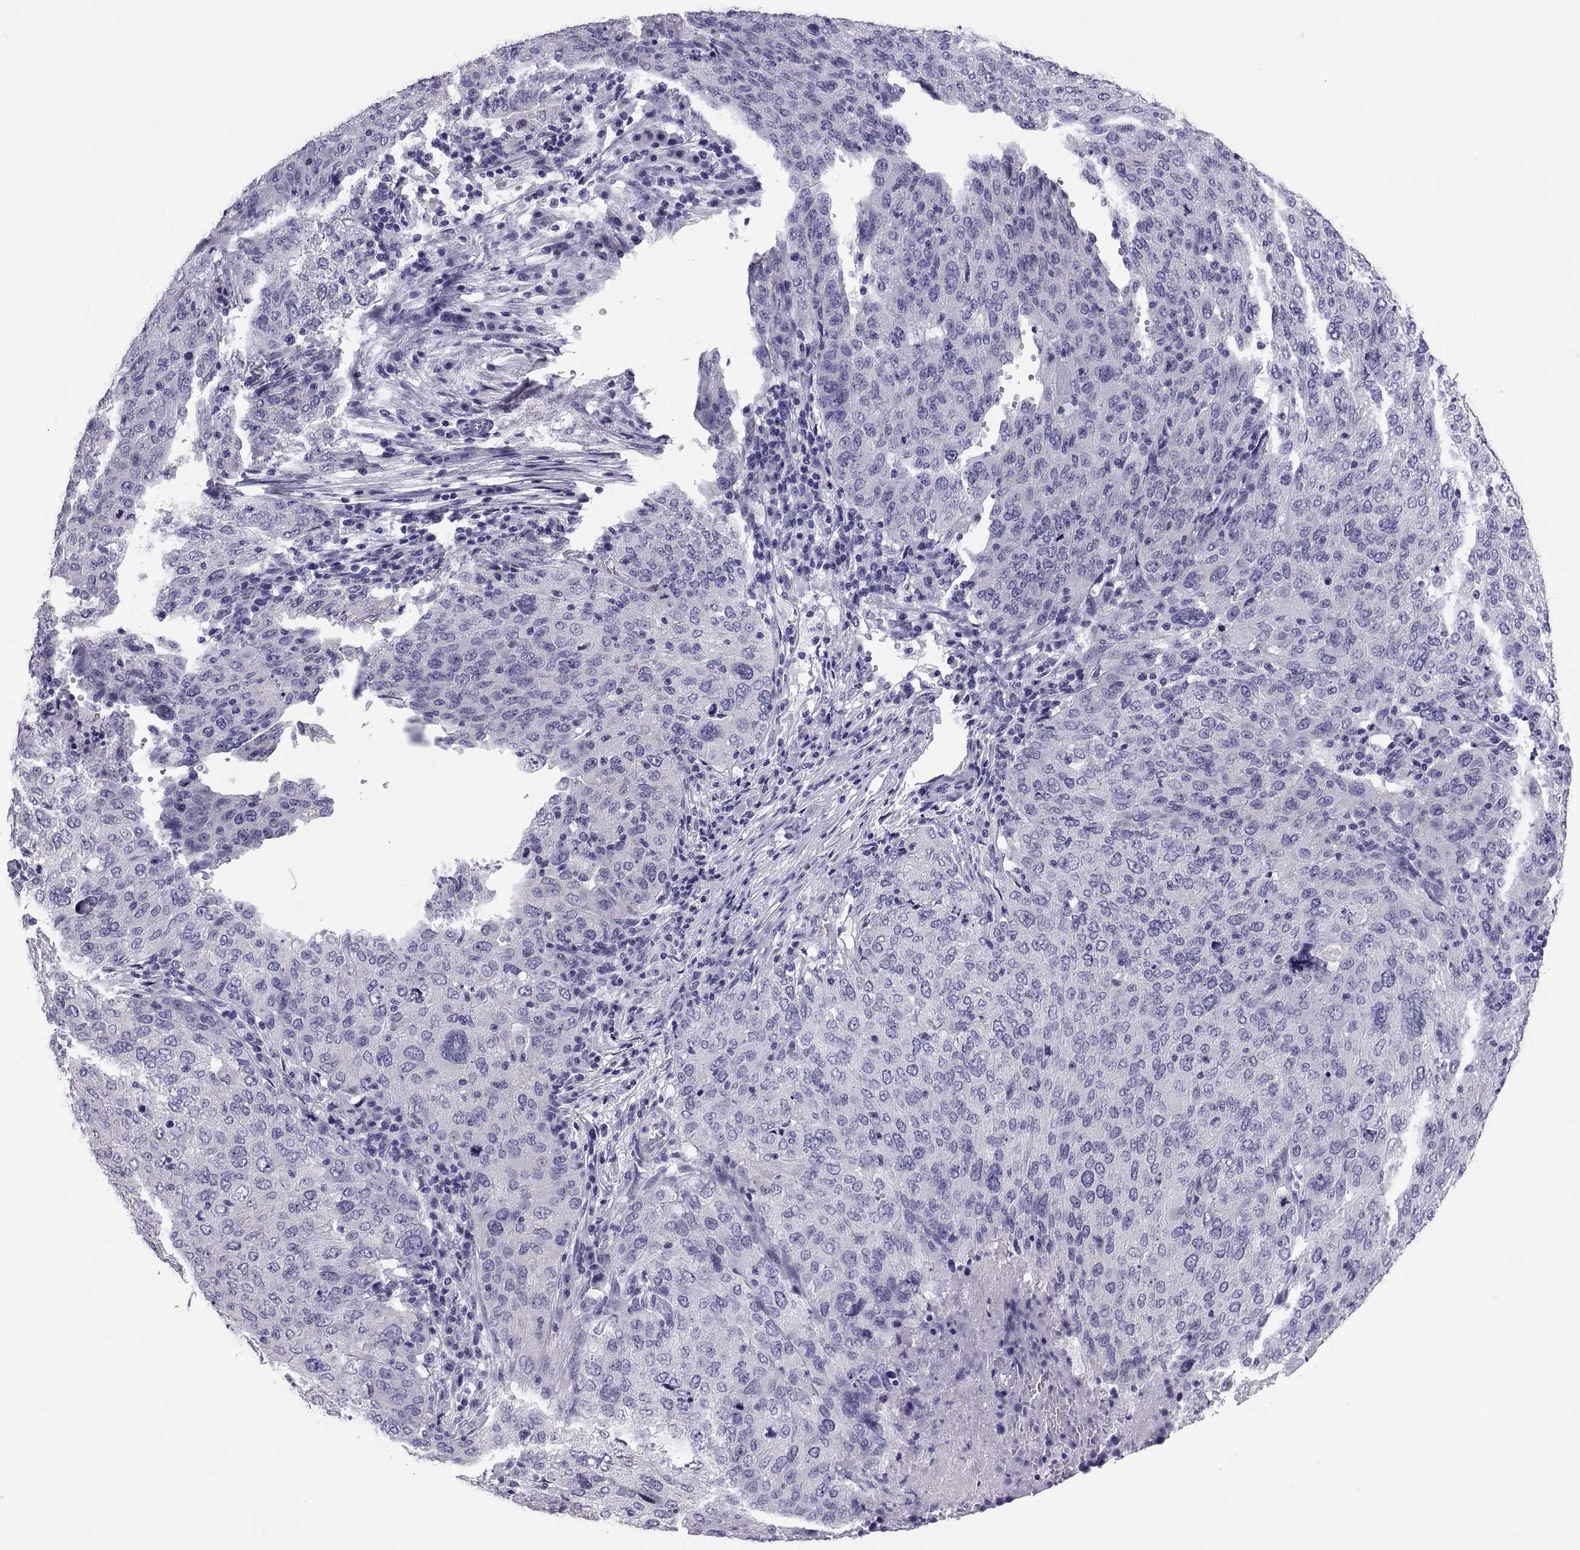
{"staining": {"intensity": "negative", "quantity": "none", "location": "none"}, "tissue": "ovarian cancer", "cell_type": "Tumor cells", "image_type": "cancer", "snomed": [{"axis": "morphology", "description": "Carcinoma, endometroid"}, {"axis": "topography", "description": "Ovary"}], "caption": "DAB immunohistochemical staining of human ovarian cancer exhibits no significant staining in tumor cells.", "gene": "RNASE12", "patient": {"sex": "female", "age": 58}}